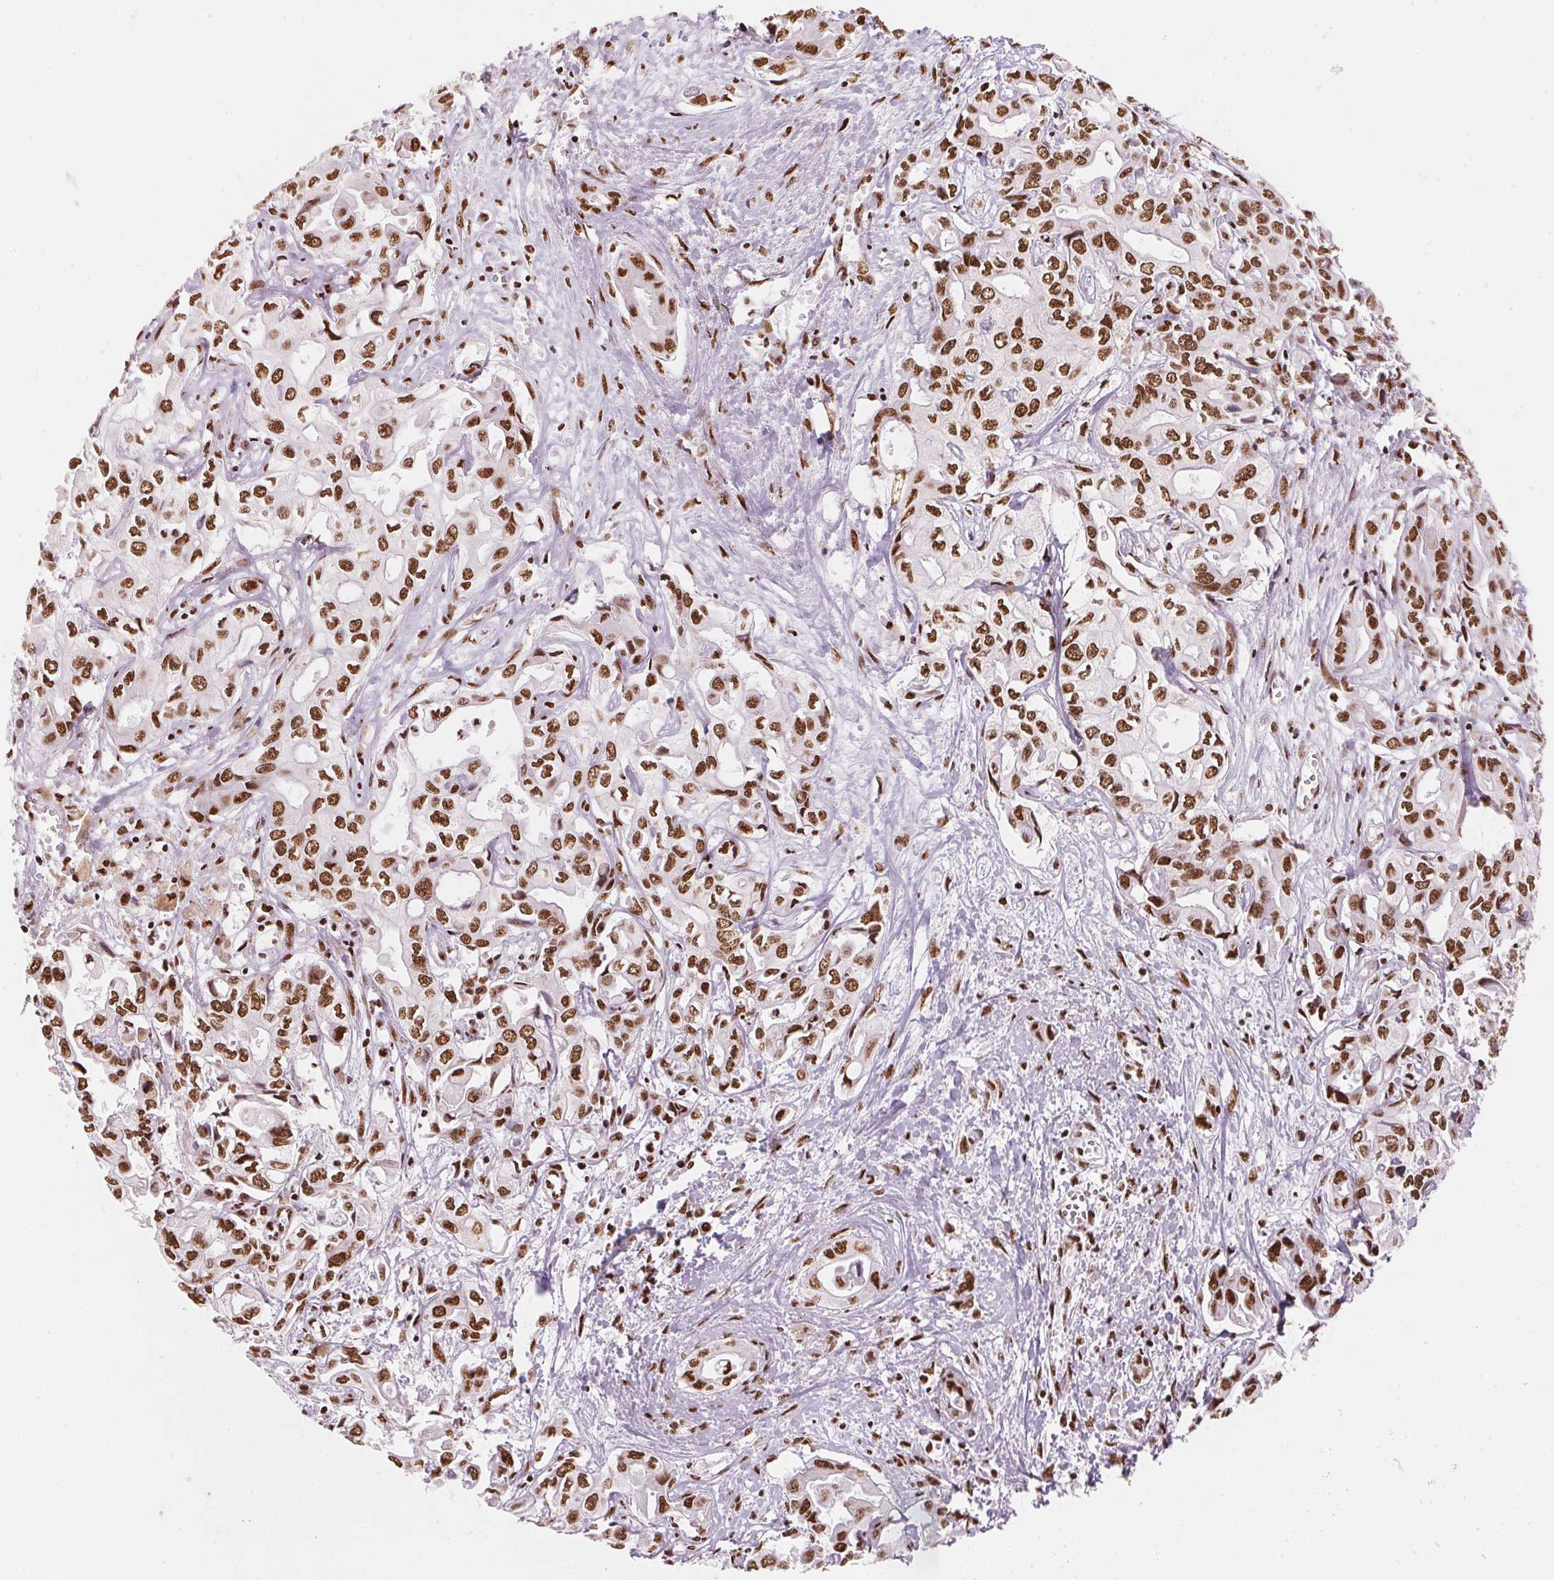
{"staining": {"intensity": "strong", "quantity": ">75%", "location": "nuclear"}, "tissue": "liver cancer", "cell_type": "Tumor cells", "image_type": "cancer", "snomed": [{"axis": "morphology", "description": "Cholangiocarcinoma"}, {"axis": "topography", "description": "Liver"}], "caption": "Immunohistochemical staining of human liver cancer reveals high levels of strong nuclear positivity in approximately >75% of tumor cells.", "gene": "NXF1", "patient": {"sex": "female", "age": 64}}